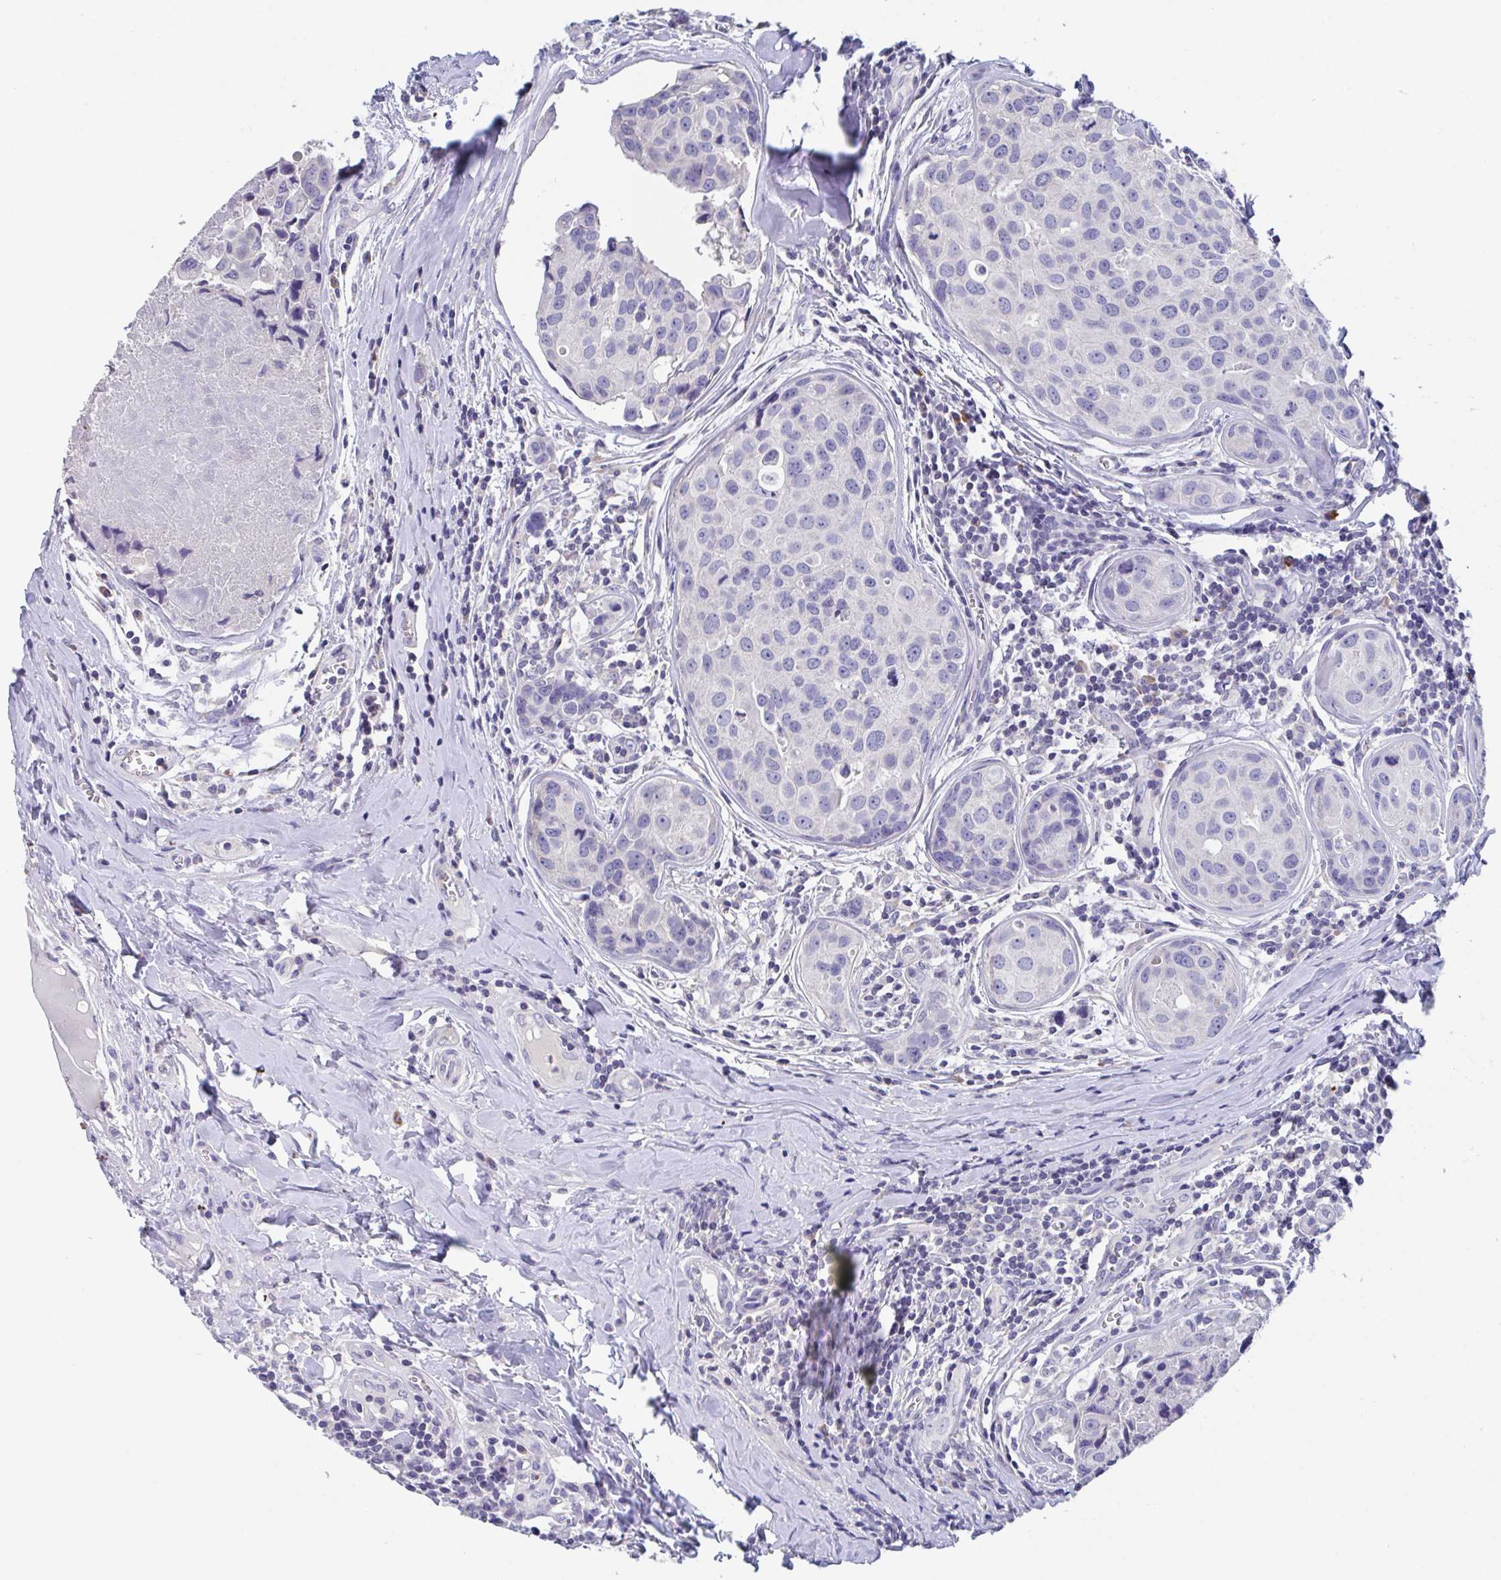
{"staining": {"intensity": "negative", "quantity": "none", "location": "none"}, "tissue": "breast cancer", "cell_type": "Tumor cells", "image_type": "cancer", "snomed": [{"axis": "morphology", "description": "Duct carcinoma"}, {"axis": "topography", "description": "Breast"}], "caption": "An image of human breast infiltrating ductal carcinoma is negative for staining in tumor cells.", "gene": "LRRC58", "patient": {"sex": "female", "age": 24}}